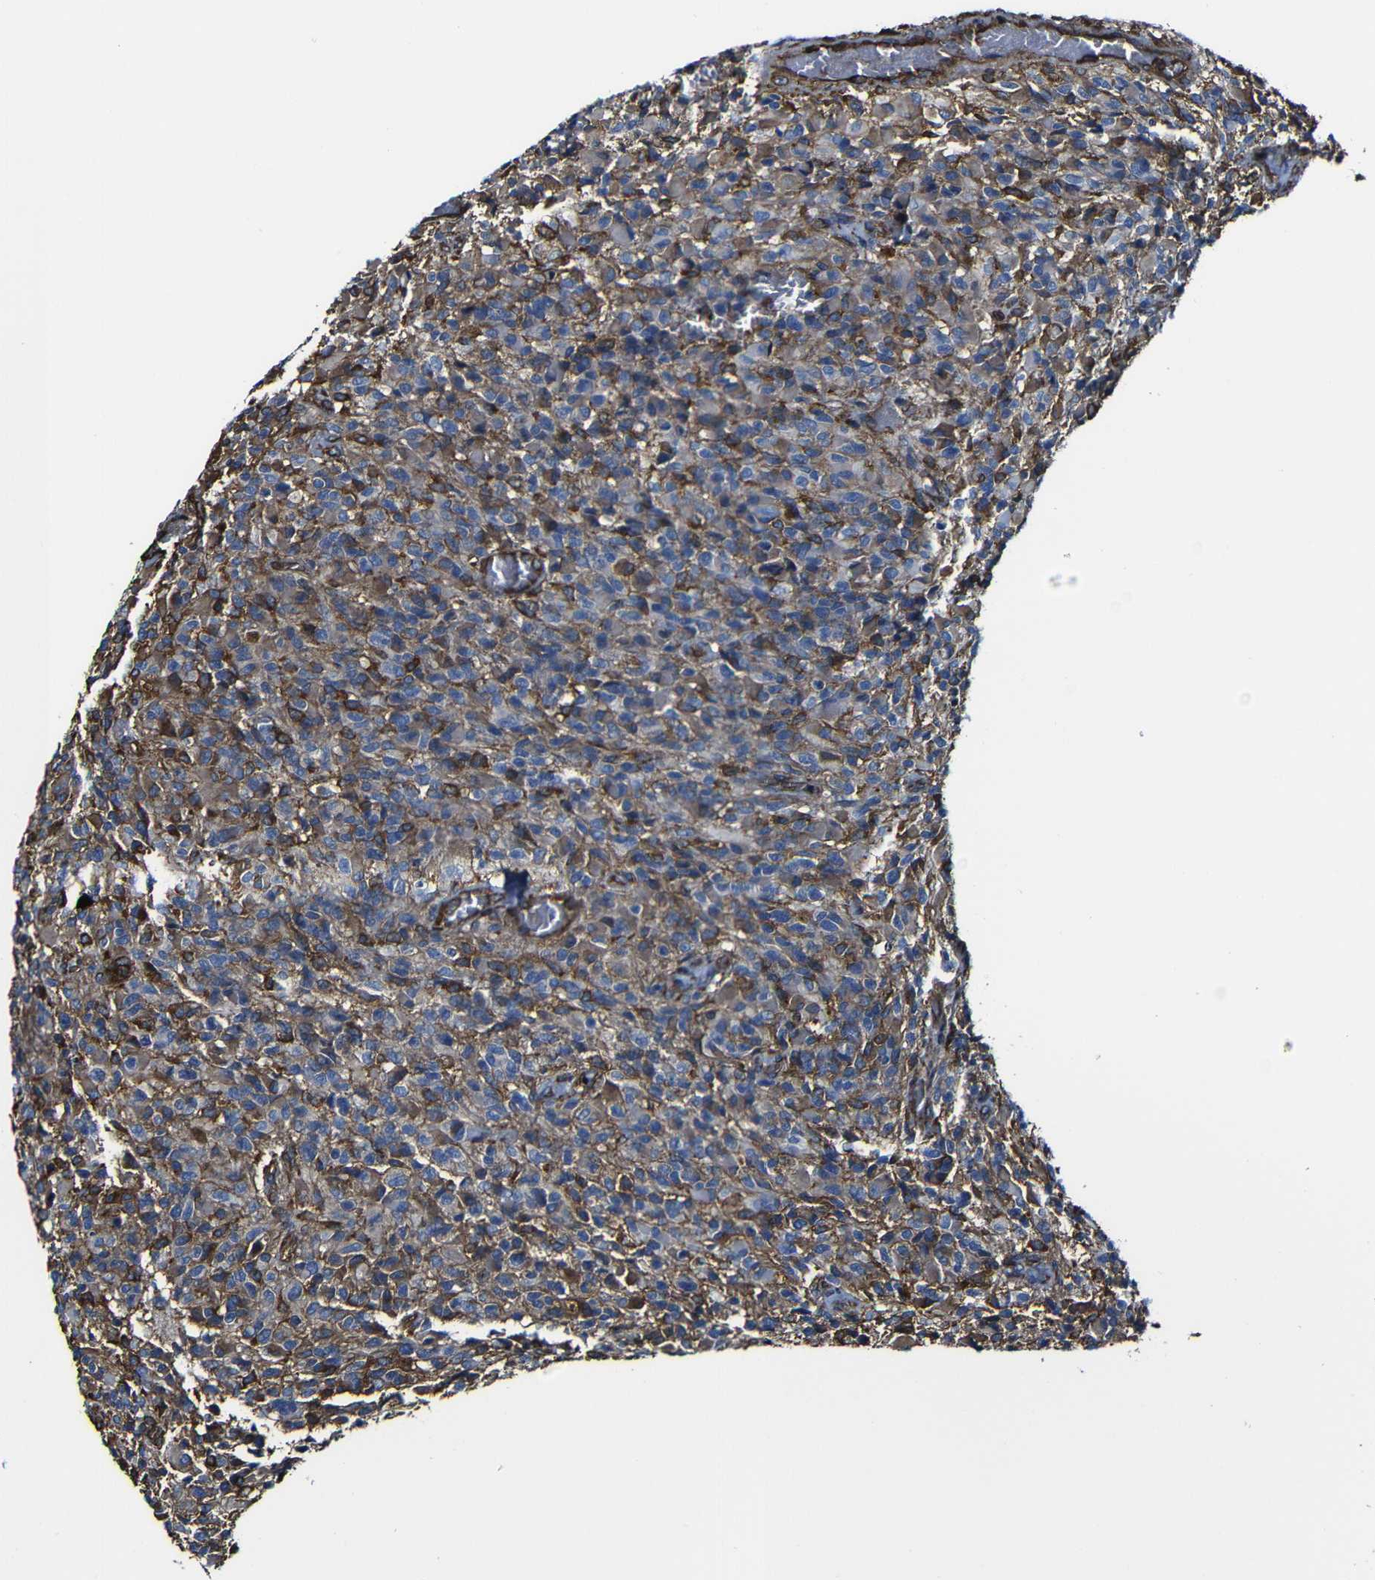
{"staining": {"intensity": "moderate", "quantity": "25%-75%", "location": "cytoplasmic/membranous"}, "tissue": "glioma", "cell_type": "Tumor cells", "image_type": "cancer", "snomed": [{"axis": "morphology", "description": "Glioma, malignant, High grade"}, {"axis": "topography", "description": "Brain"}], "caption": "Protein staining demonstrates moderate cytoplasmic/membranous staining in approximately 25%-75% of tumor cells in high-grade glioma (malignant). The staining is performed using DAB brown chromogen to label protein expression. The nuclei are counter-stained blue using hematoxylin.", "gene": "MSN", "patient": {"sex": "male", "age": 71}}